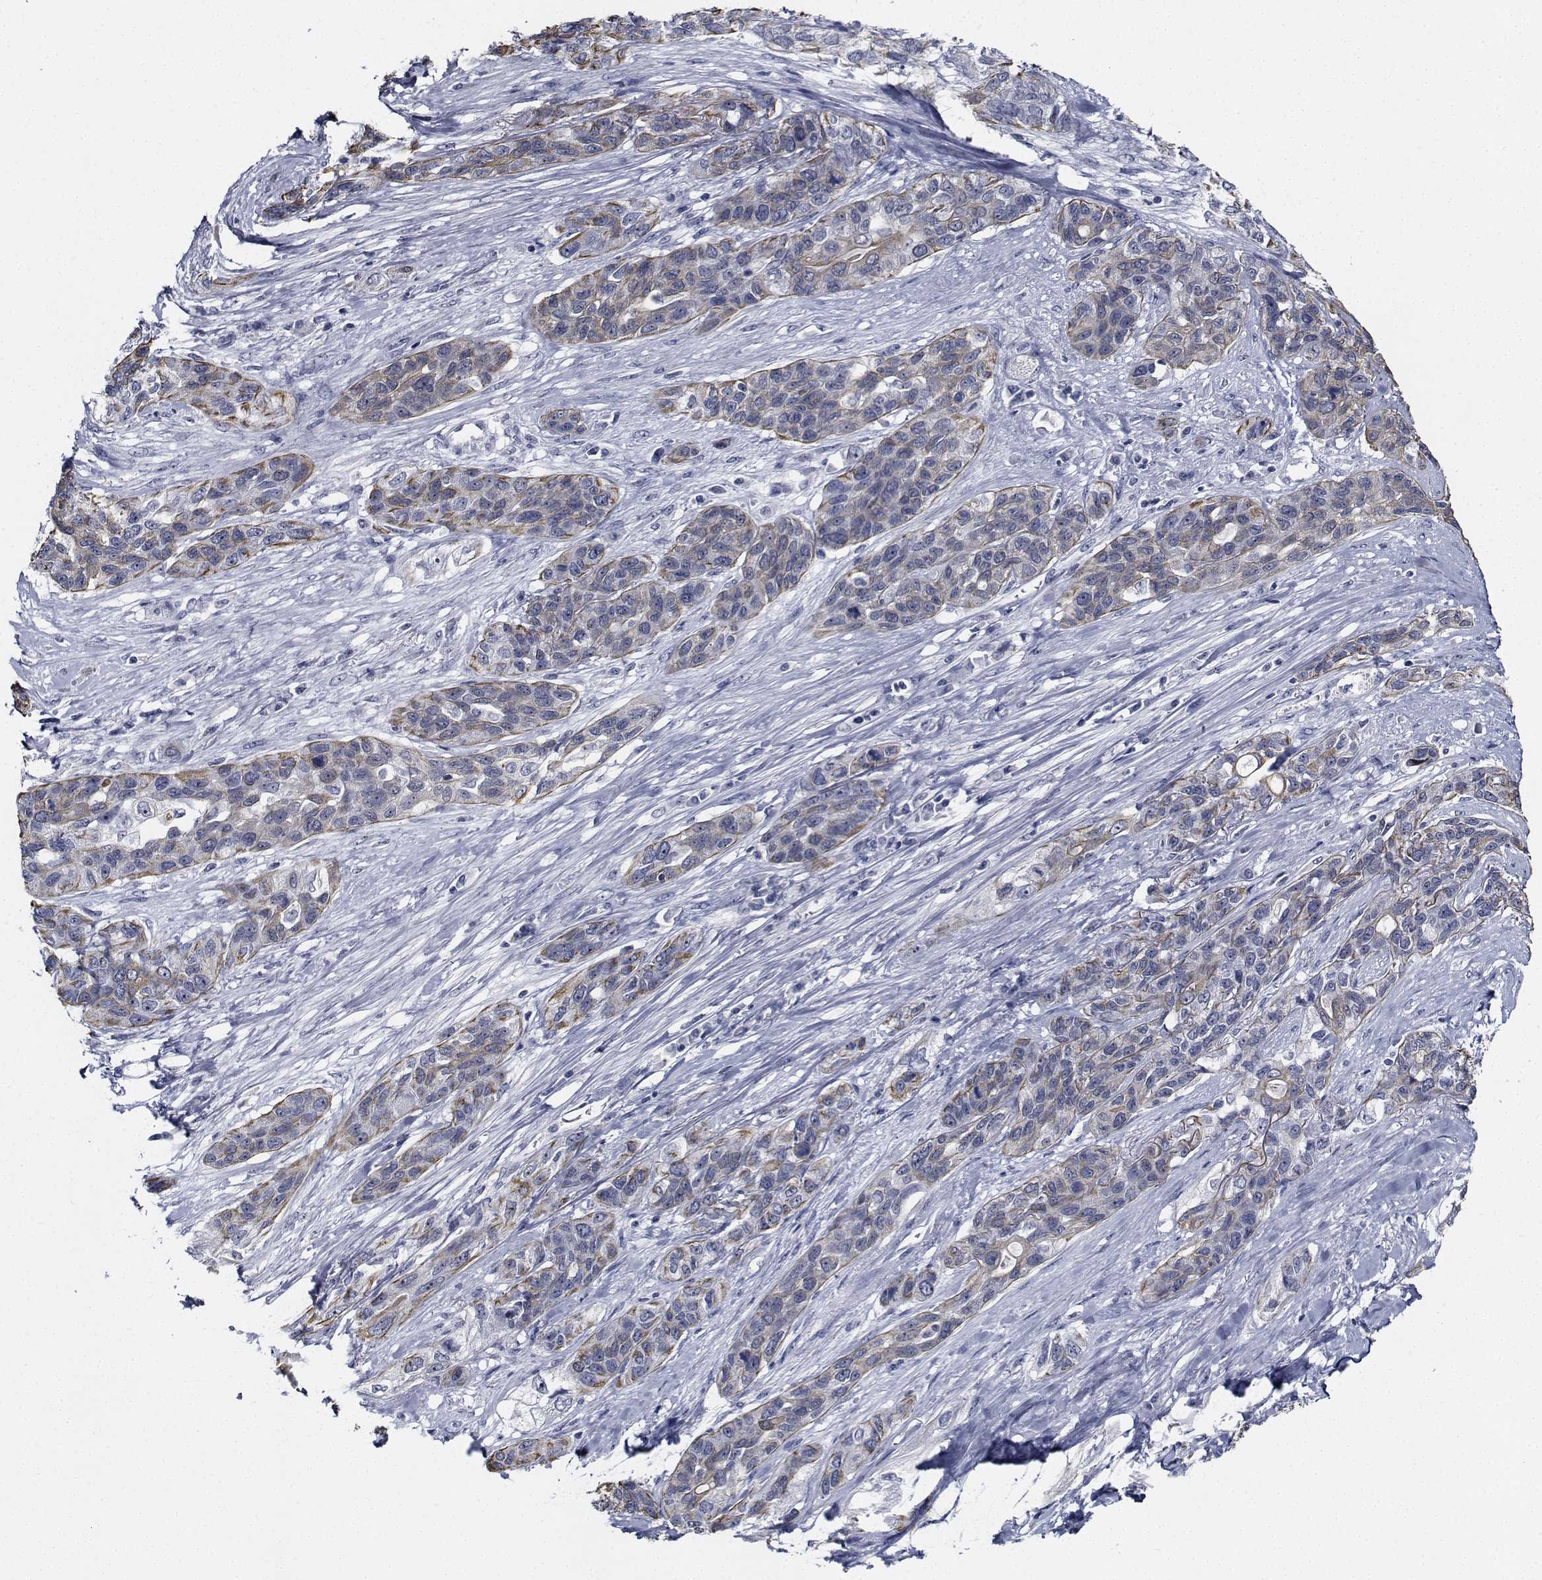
{"staining": {"intensity": "weak", "quantity": "<25%", "location": "cytoplasmic/membranous"}, "tissue": "lung cancer", "cell_type": "Tumor cells", "image_type": "cancer", "snomed": [{"axis": "morphology", "description": "Squamous cell carcinoma, NOS"}, {"axis": "topography", "description": "Lung"}], "caption": "Histopathology image shows no significant protein positivity in tumor cells of lung cancer (squamous cell carcinoma).", "gene": "NVL", "patient": {"sex": "female", "age": 70}}